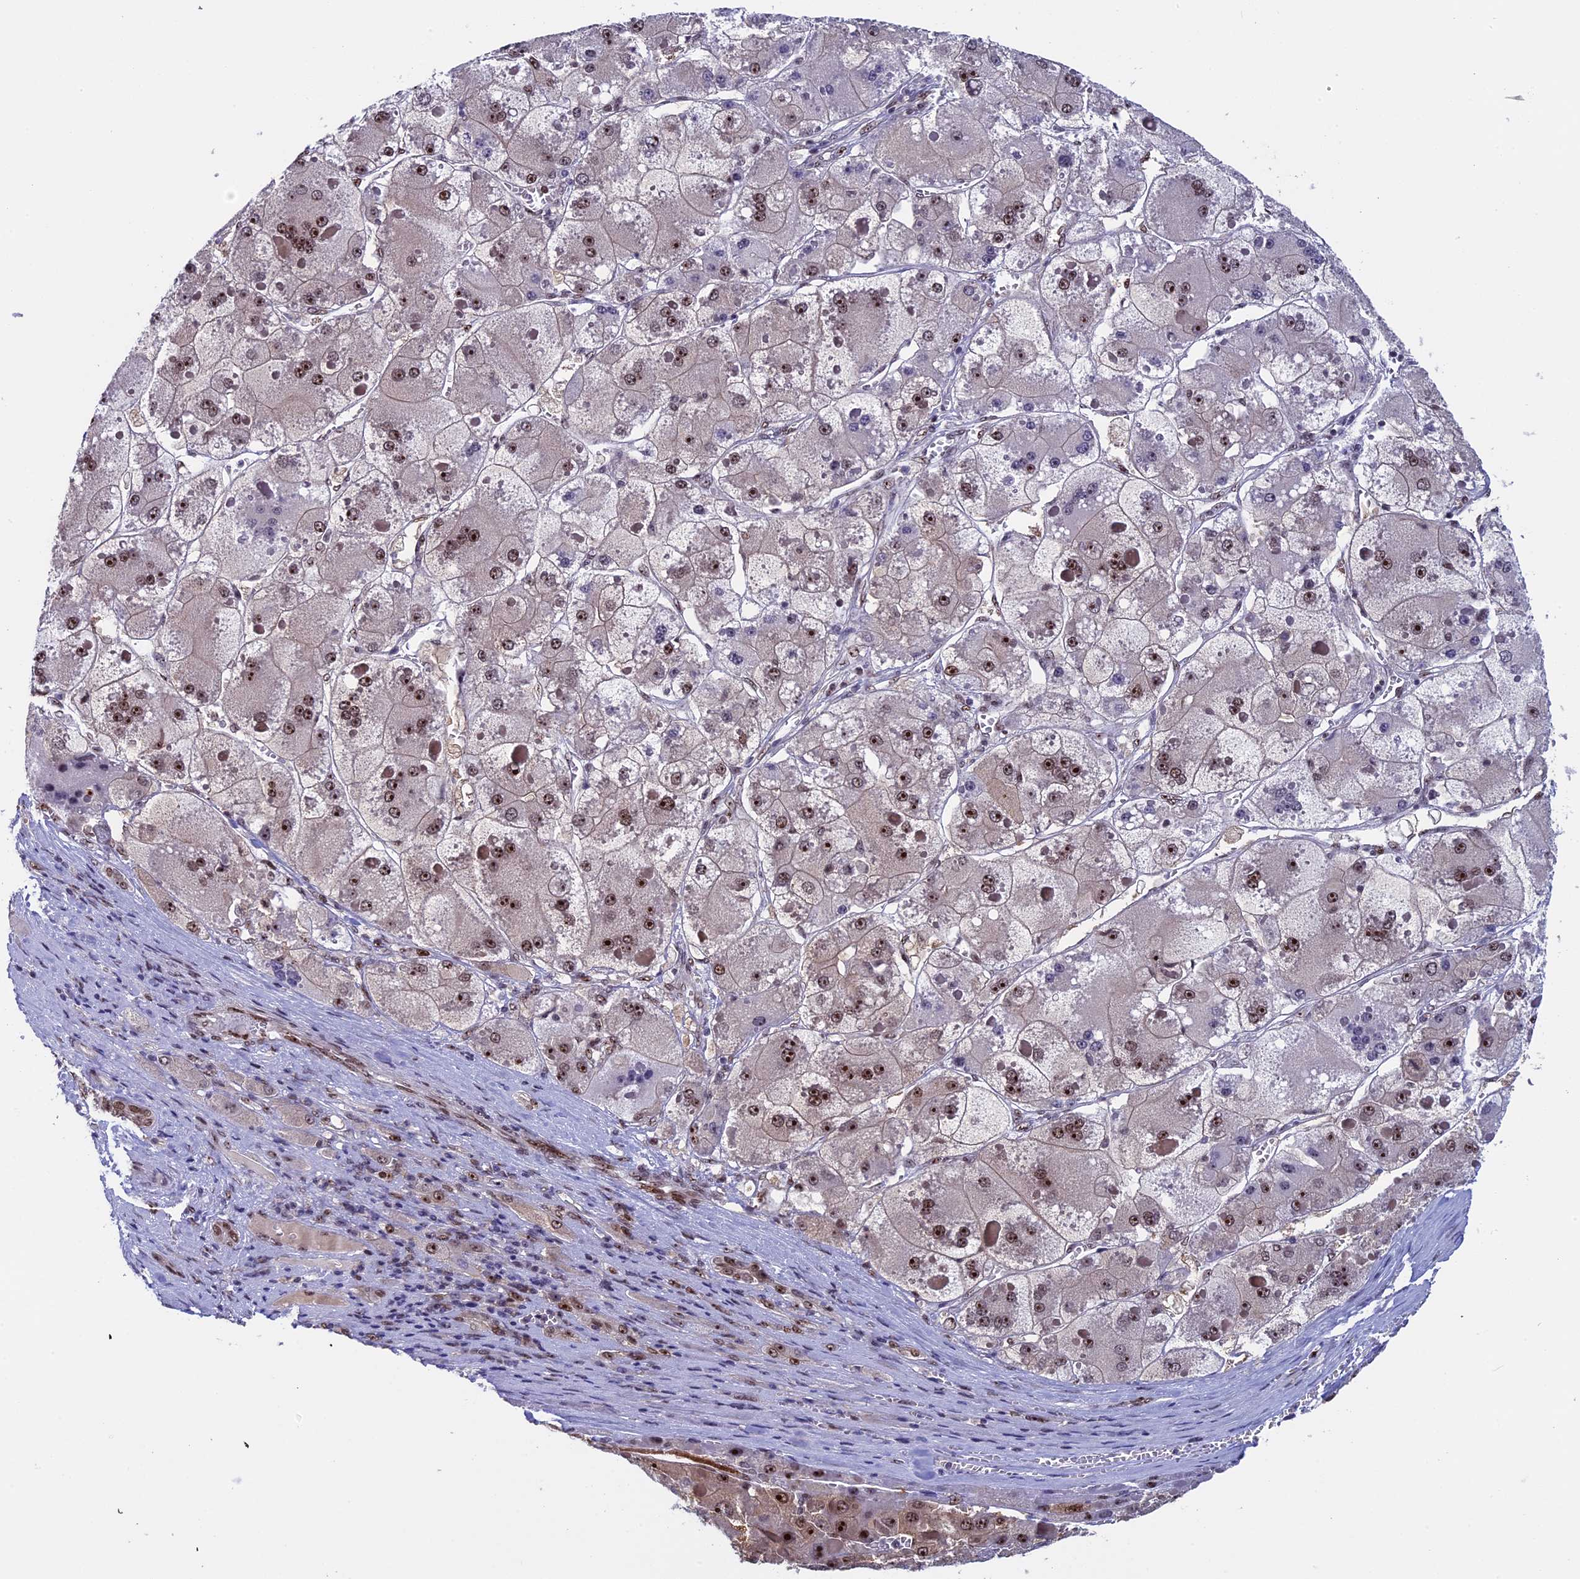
{"staining": {"intensity": "moderate", "quantity": ">75%", "location": "nuclear"}, "tissue": "liver cancer", "cell_type": "Tumor cells", "image_type": "cancer", "snomed": [{"axis": "morphology", "description": "Carcinoma, Hepatocellular, NOS"}, {"axis": "topography", "description": "Liver"}], "caption": "Liver cancer (hepatocellular carcinoma) stained with DAB immunohistochemistry (IHC) exhibits medium levels of moderate nuclear positivity in approximately >75% of tumor cells.", "gene": "CCDC86", "patient": {"sex": "female", "age": 73}}